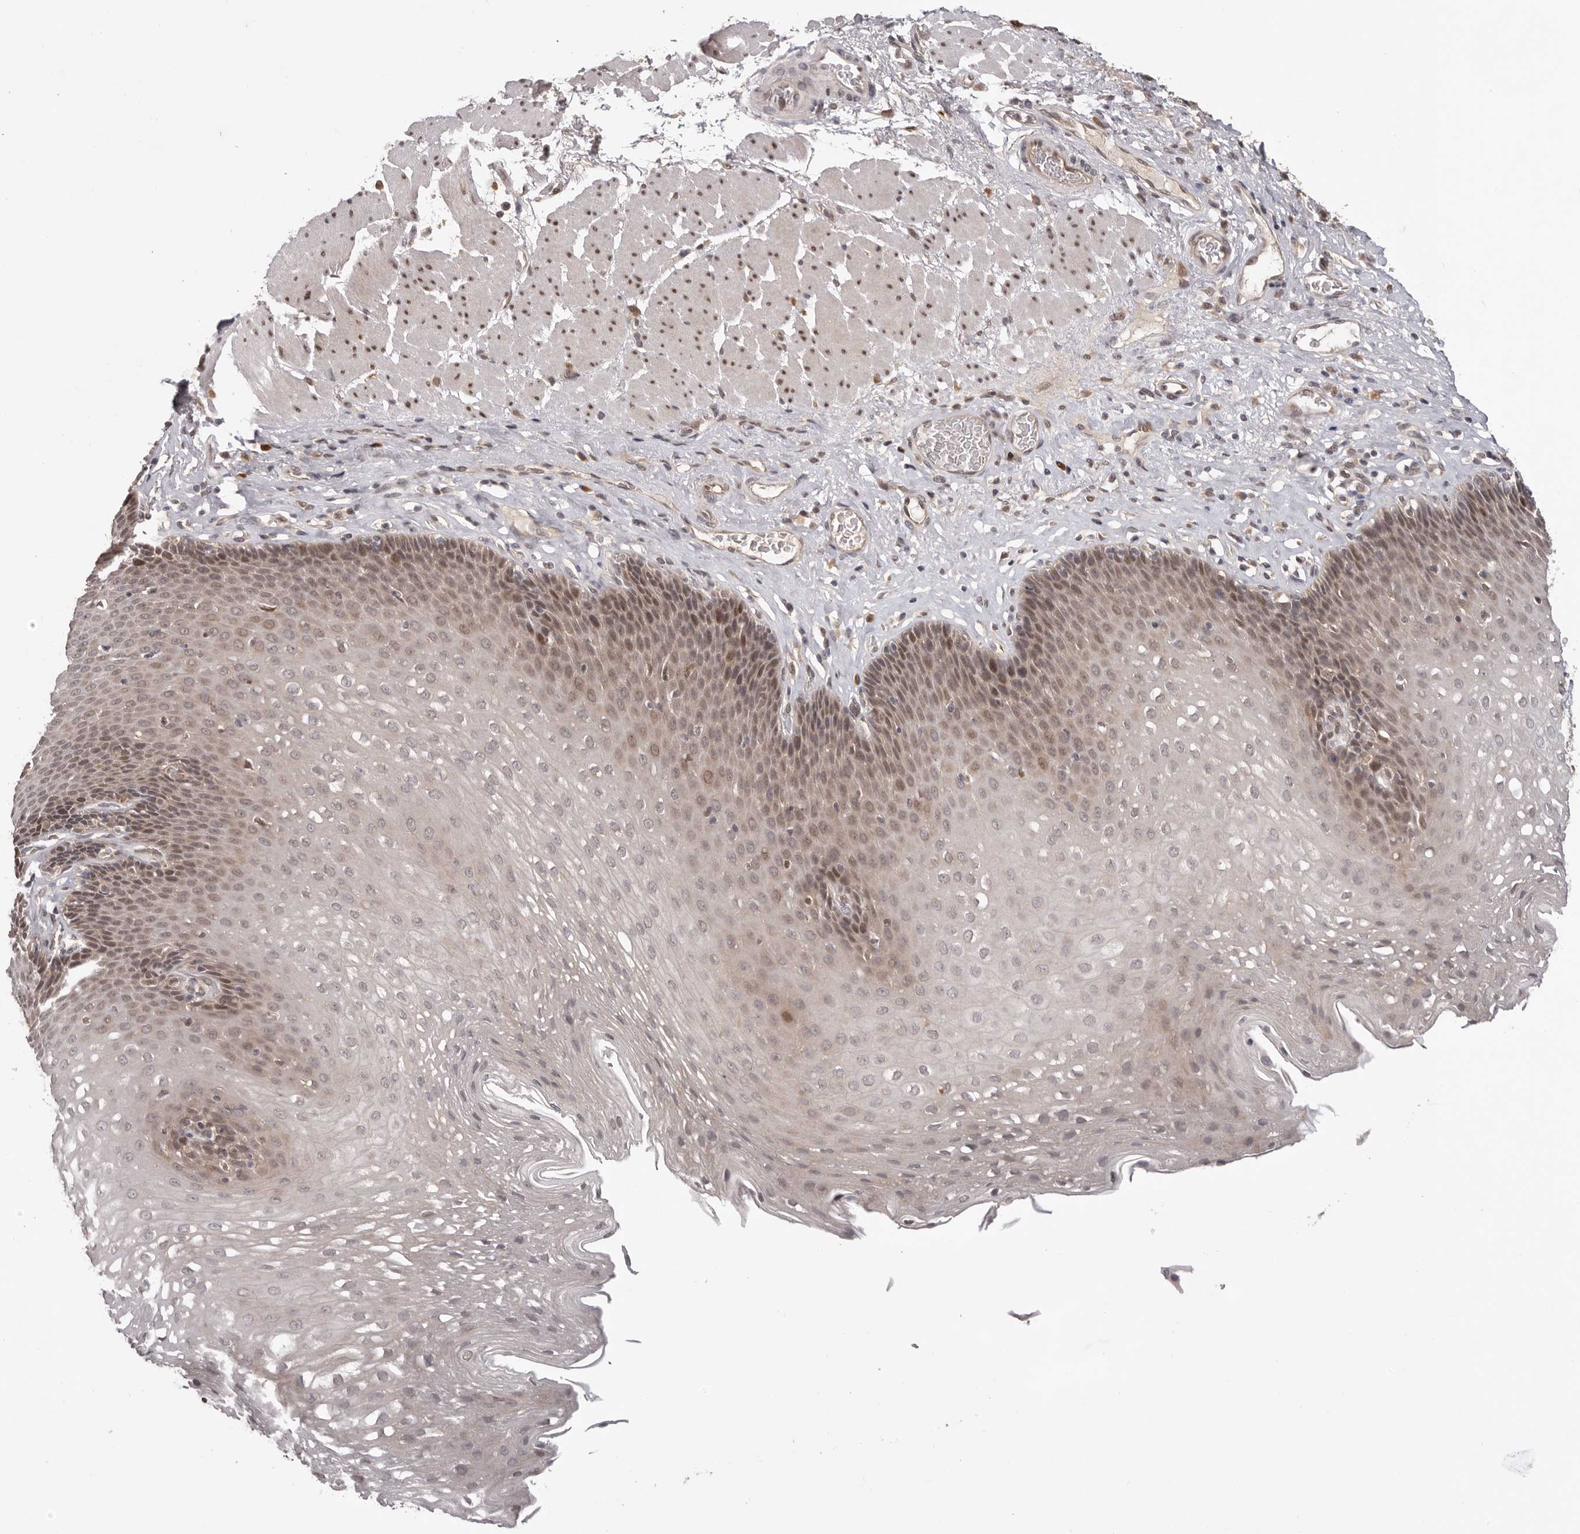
{"staining": {"intensity": "moderate", "quantity": "25%-75%", "location": "nuclear"}, "tissue": "esophagus", "cell_type": "Squamous epithelial cells", "image_type": "normal", "snomed": [{"axis": "morphology", "description": "Normal tissue, NOS"}, {"axis": "topography", "description": "Esophagus"}], "caption": "An immunohistochemistry micrograph of normal tissue is shown. Protein staining in brown labels moderate nuclear positivity in esophagus within squamous epithelial cells.", "gene": "TBX5", "patient": {"sex": "female", "age": 66}}